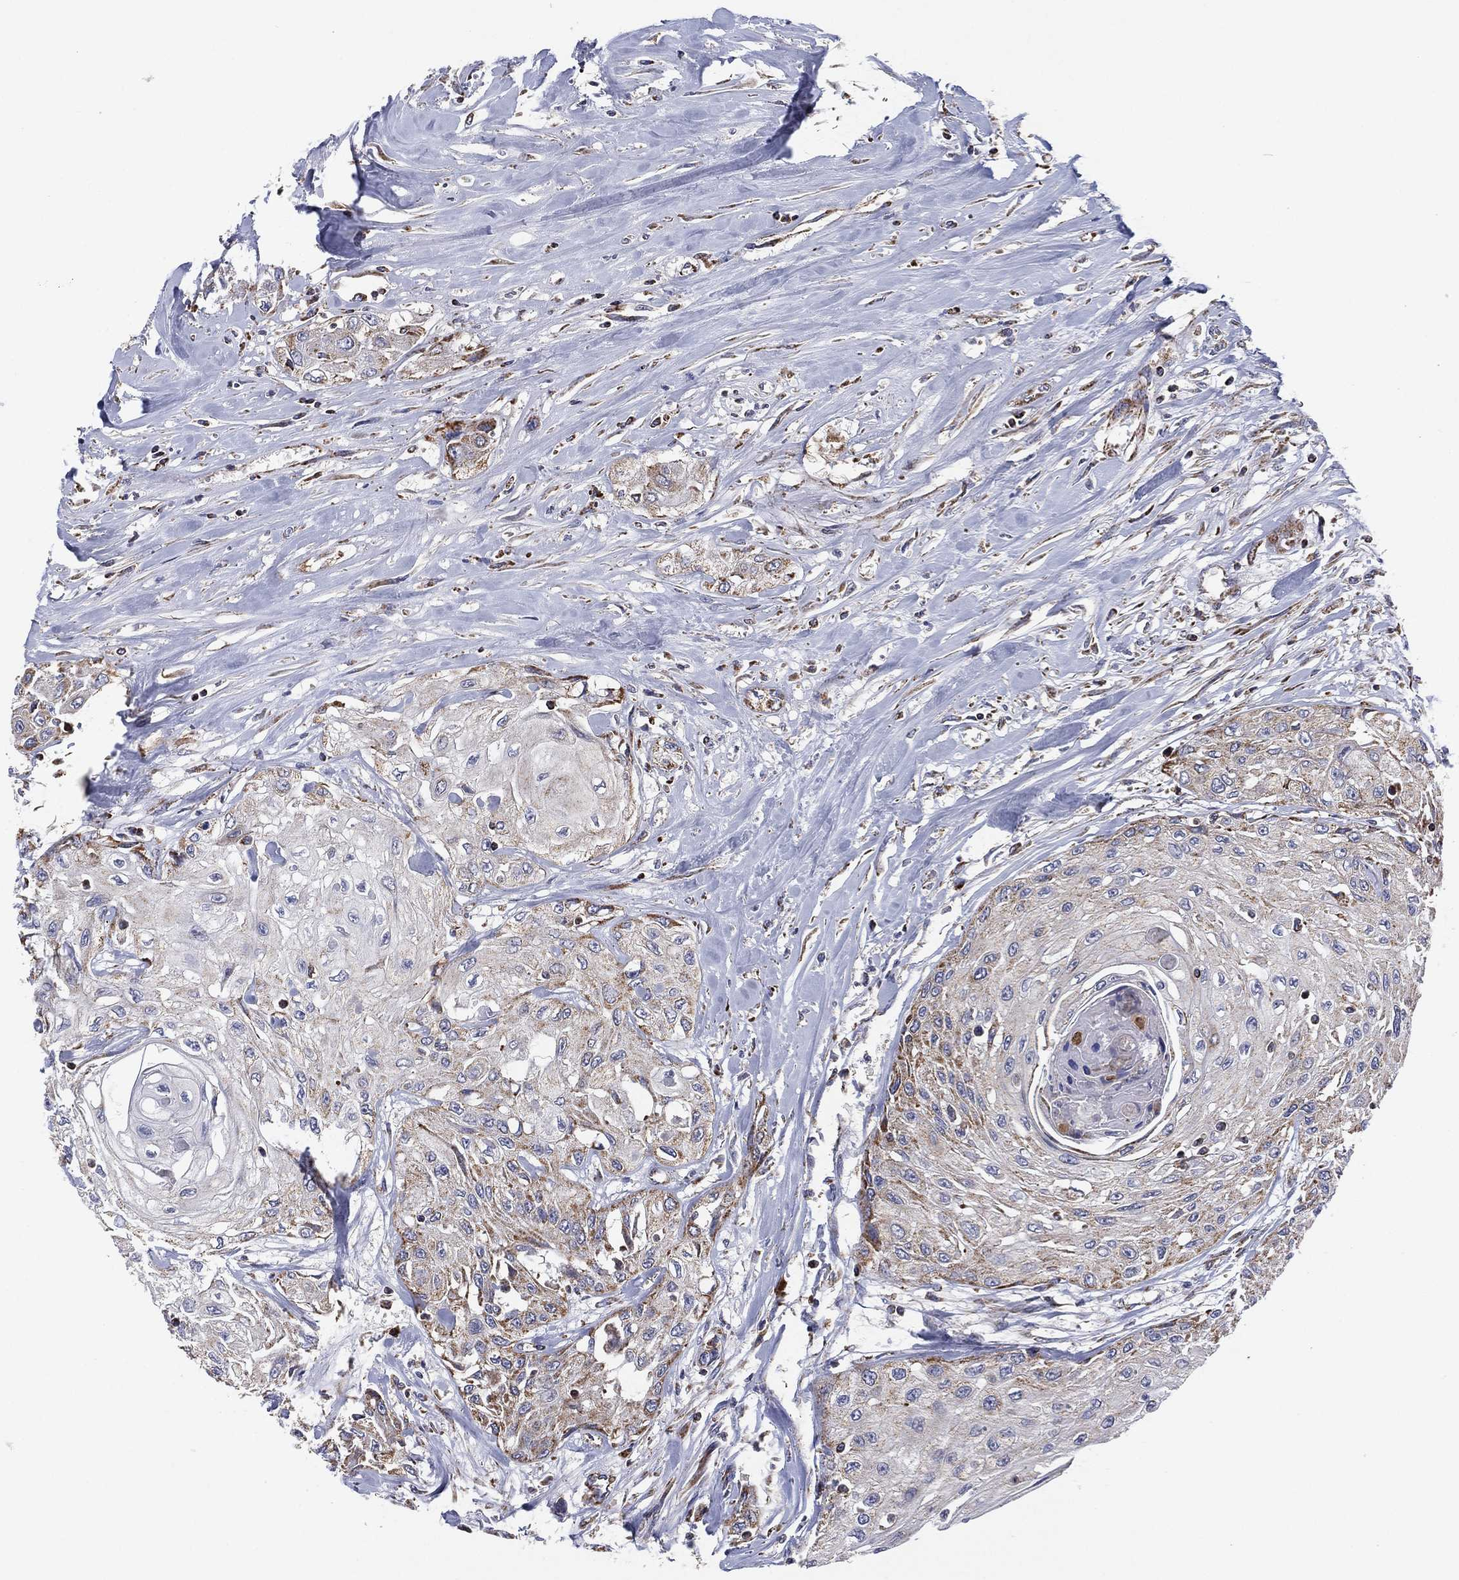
{"staining": {"intensity": "moderate", "quantity": "<25%", "location": "cytoplasmic/membranous"}, "tissue": "head and neck cancer", "cell_type": "Tumor cells", "image_type": "cancer", "snomed": [{"axis": "morphology", "description": "Normal tissue, NOS"}, {"axis": "morphology", "description": "Squamous cell carcinoma, NOS"}, {"axis": "topography", "description": "Oral tissue"}, {"axis": "topography", "description": "Peripheral nerve tissue"}, {"axis": "topography", "description": "Head-Neck"}], "caption": "Human head and neck squamous cell carcinoma stained with a protein marker demonstrates moderate staining in tumor cells.", "gene": "PPP2R5A", "patient": {"sex": "female", "age": 59}}